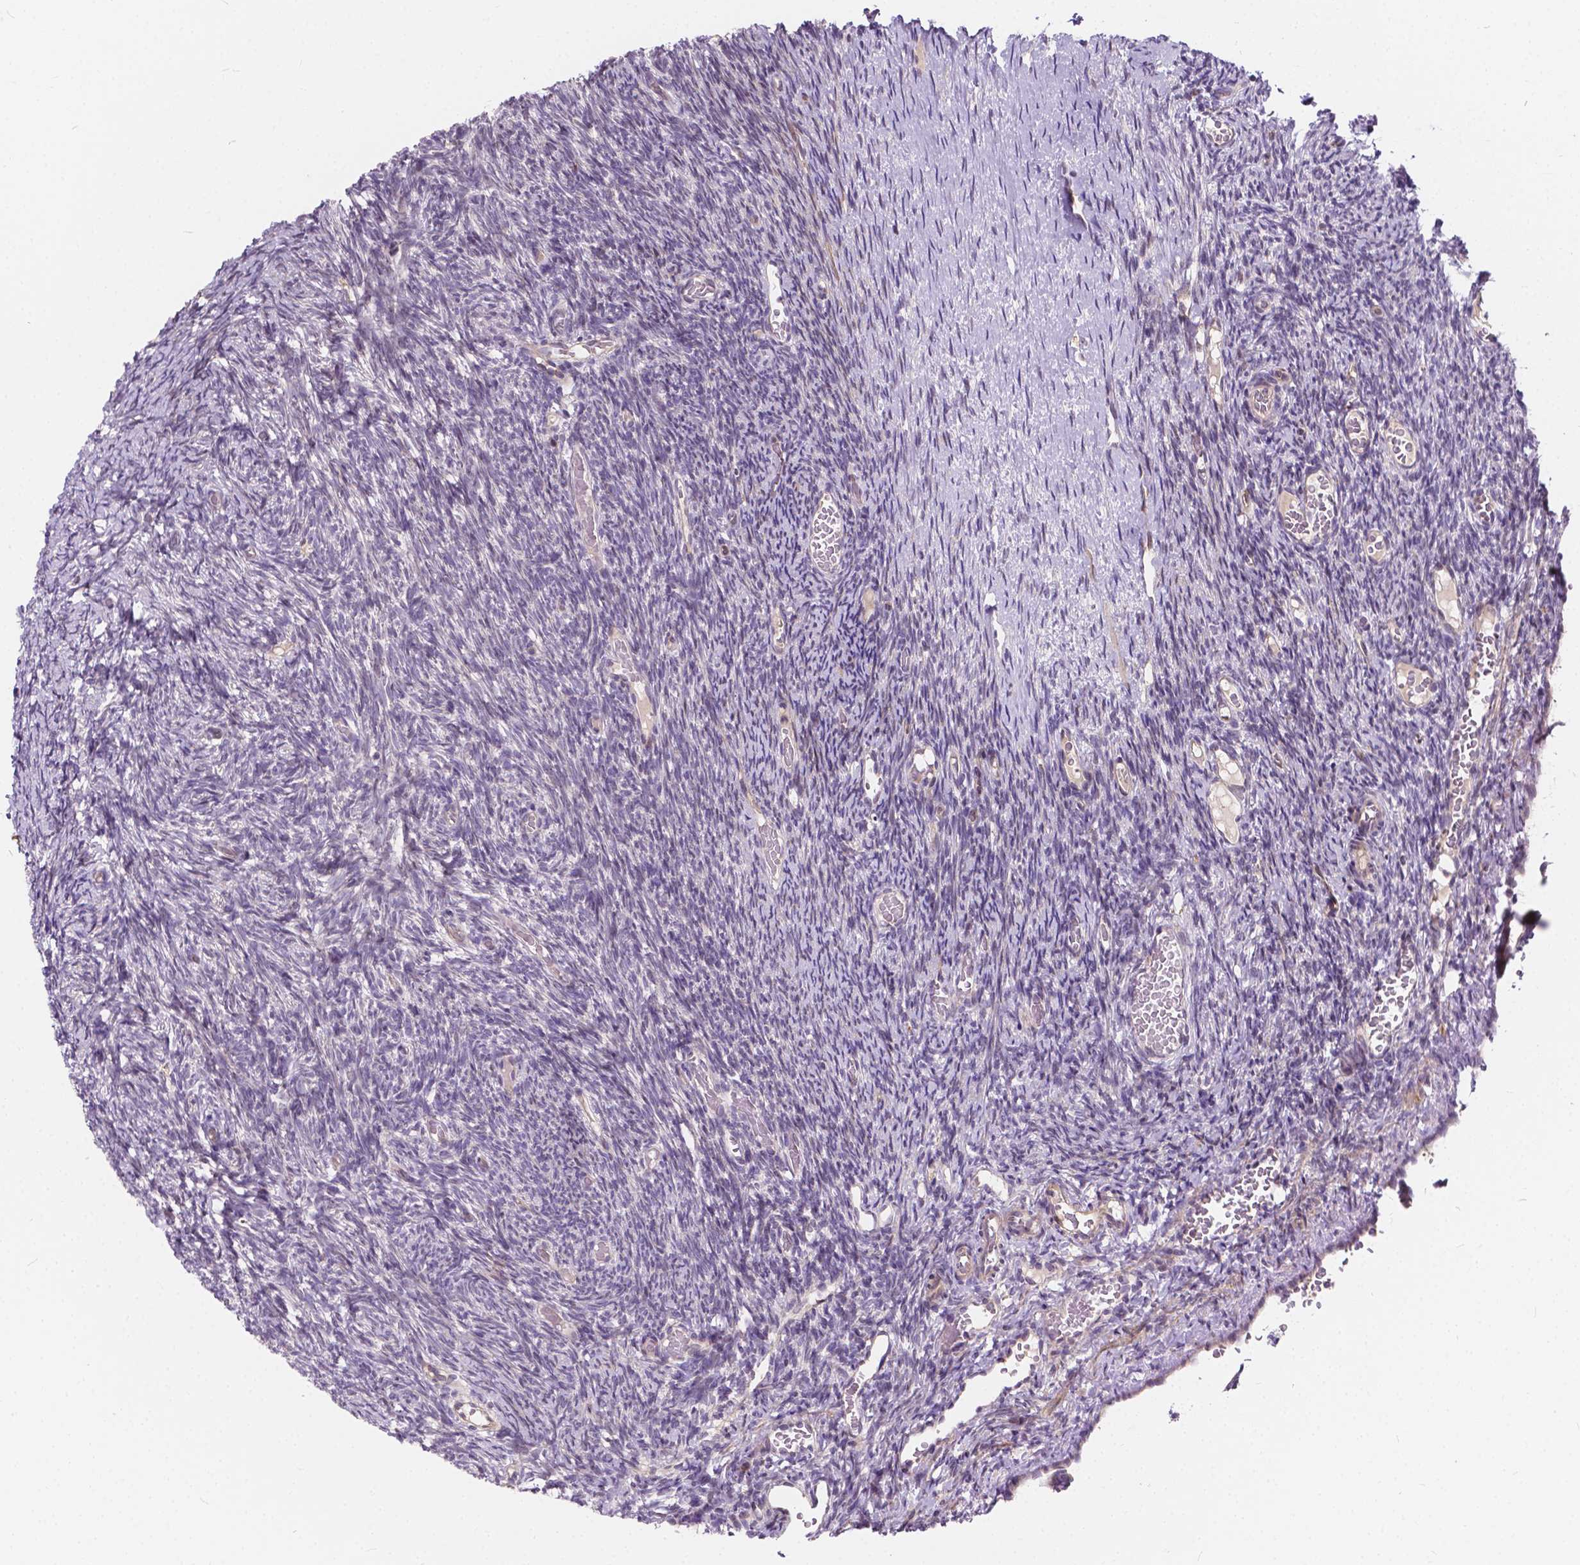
{"staining": {"intensity": "negative", "quantity": "none", "location": "none"}, "tissue": "ovary", "cell_type": "Follicle cells", "image_type": "normal", "snomed": [{"axis": "morphology", "description": "Normal tissue, NOS"}, {"axis": "topography", "description": "Ovary"}], "caption": "Immunohistochemistry photomicrograph of normal ovary: ovary stained with DAB exhibits no significant protein positivity in follicle cells. (Stains: DAB immunohistochemistry with hematoxylin counter stain, Microscopy: brightfield microscopy at high magnification).", "gene": "INPP5E", "patient": {"sex": "female", "age": 39}}